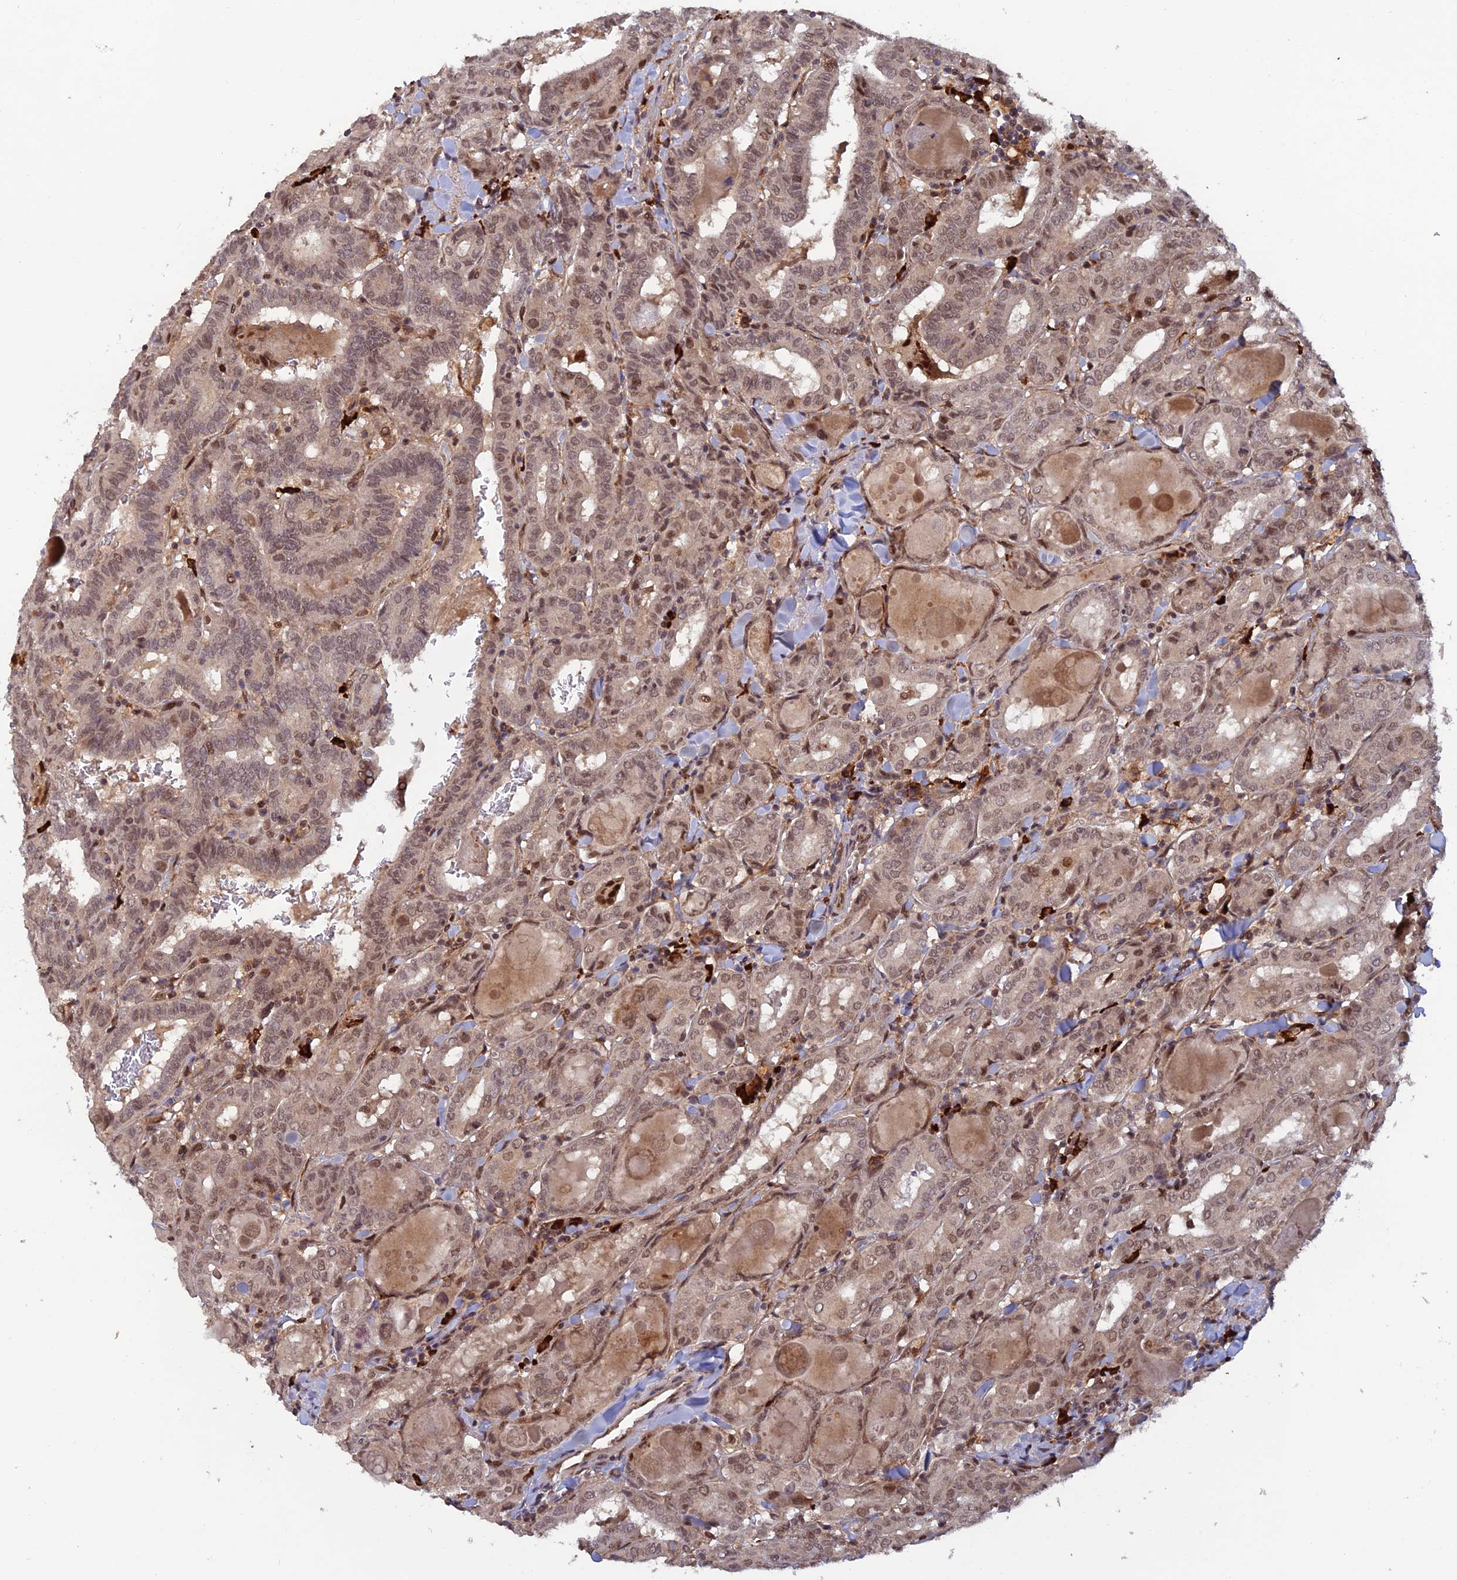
{"staining": {"intensity": "weak", "quantity": ">75%", "location": "cytoplasmic/membranous,nuclear"}, "tissue": "thyroid cancer", "cell_type": "Tumor cells", "image_type": "cancer", "snomed": [{"axis": "morphology", "description": "Papillary adenocarcinoma, NOS"}, {"axis": "topography", "description": "Thyroid gland"}], "caption": "IHC (DAB) staining of human papillary adenocarcinoma (thyroid) exhibits weak cytoplasmic/membranous and nuclear protein positivity in about >75% of tumor cells.", "gene": "ZNF565", "patient": {"sex": "female", "age": 72}}